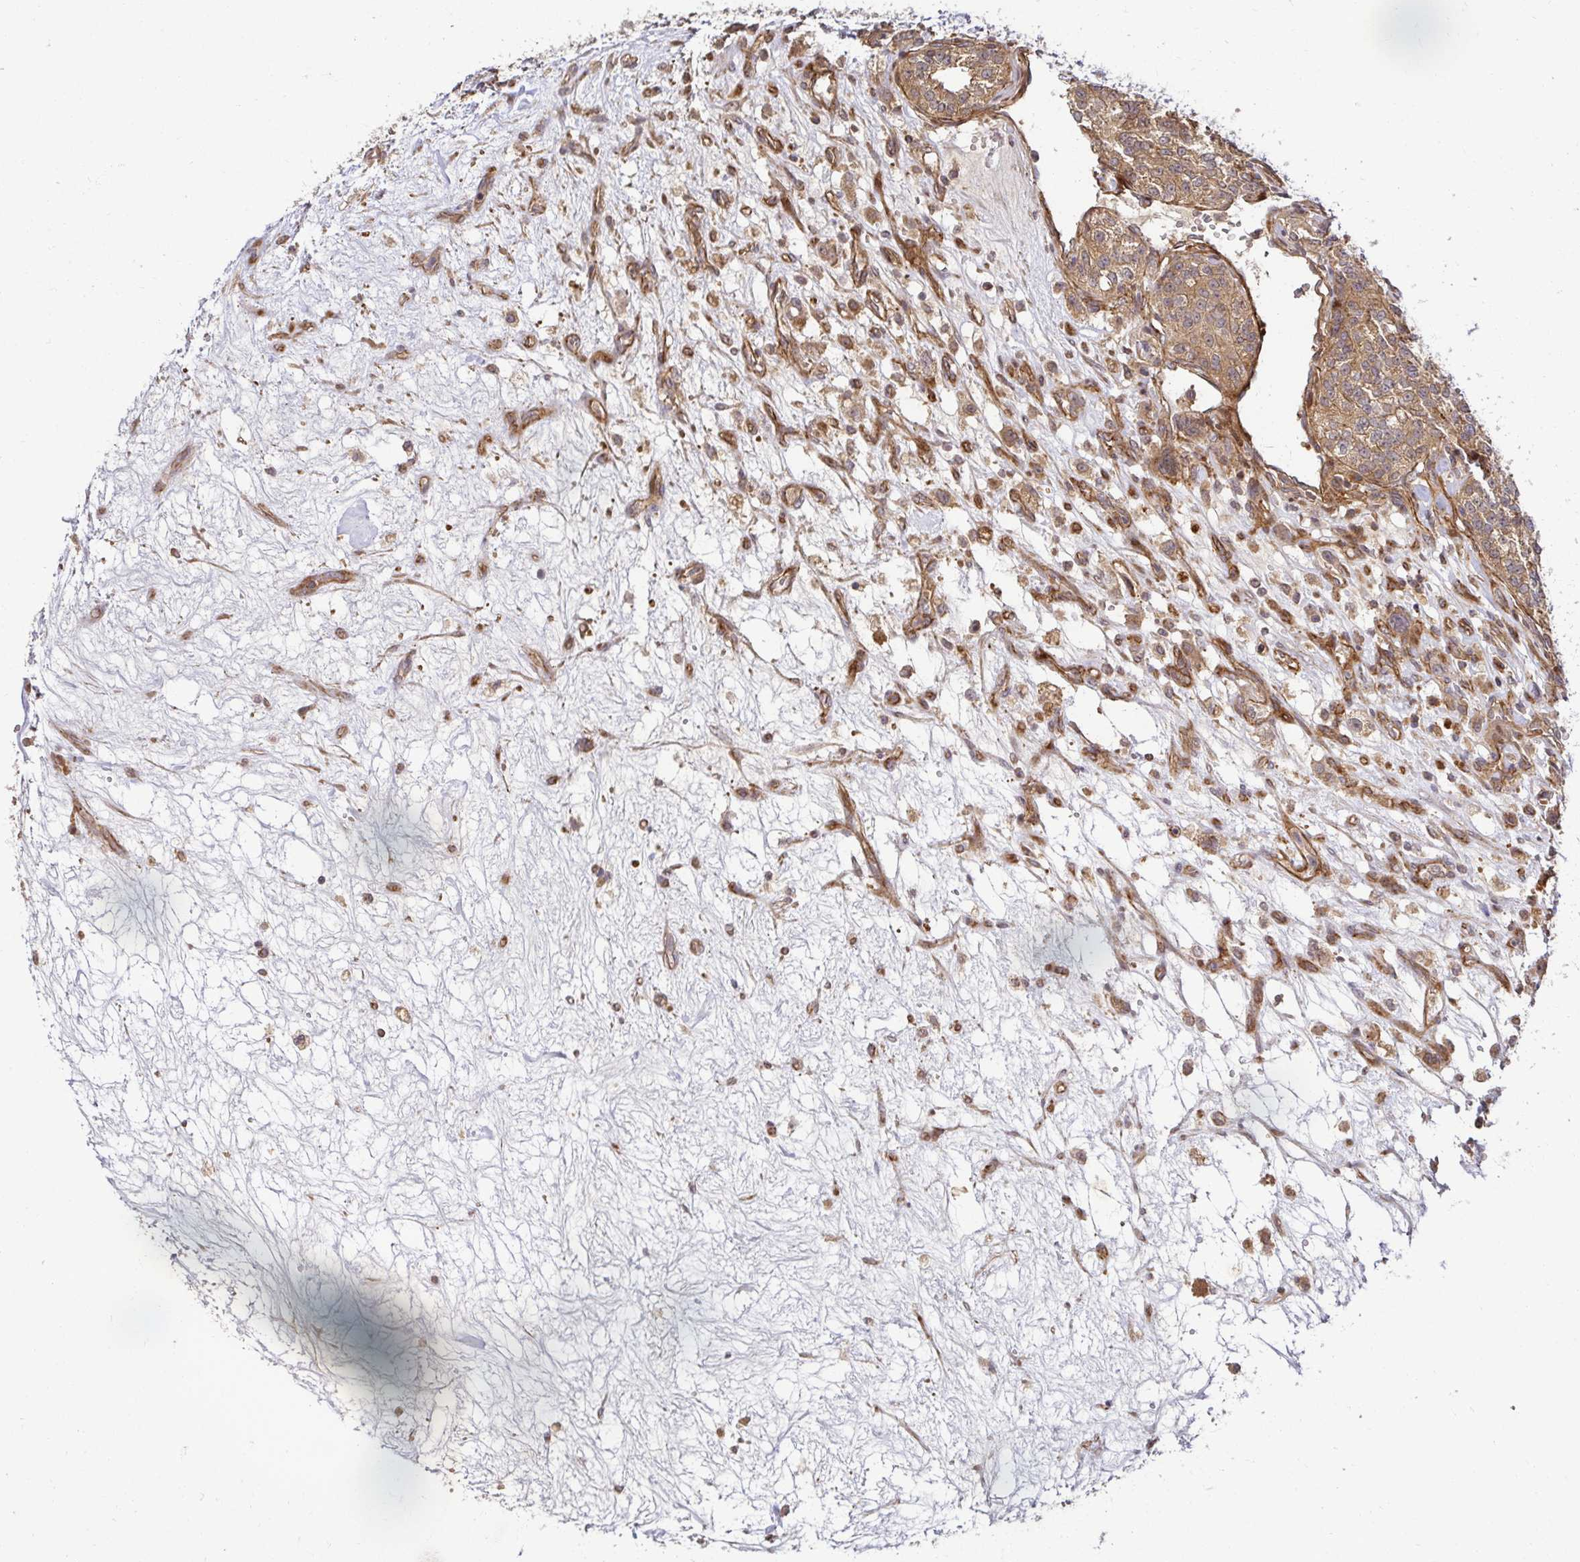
{"staining": {"intensity": "weak", "quantity": "25%-75%", "location": "cytoplasmic/membranous"}, "tissue": "renal cancer", "cell_type": "Tumor cells", "image_type": "cancer", "snomed": [{"axis": "morphology", "description": "Adenocarcinoma, NOS"}, {"axis": "topography", "description": "Kidney"}], "caption": "Immunohistochemical staining of human adenocarcinoma (renal) displays low levels of weak cytoplasmic/membranous protein staining in approximately 25%-75% of tumor cells.", "gene": "PSMA4", "patient": {"sex": "female", "age": 63}}